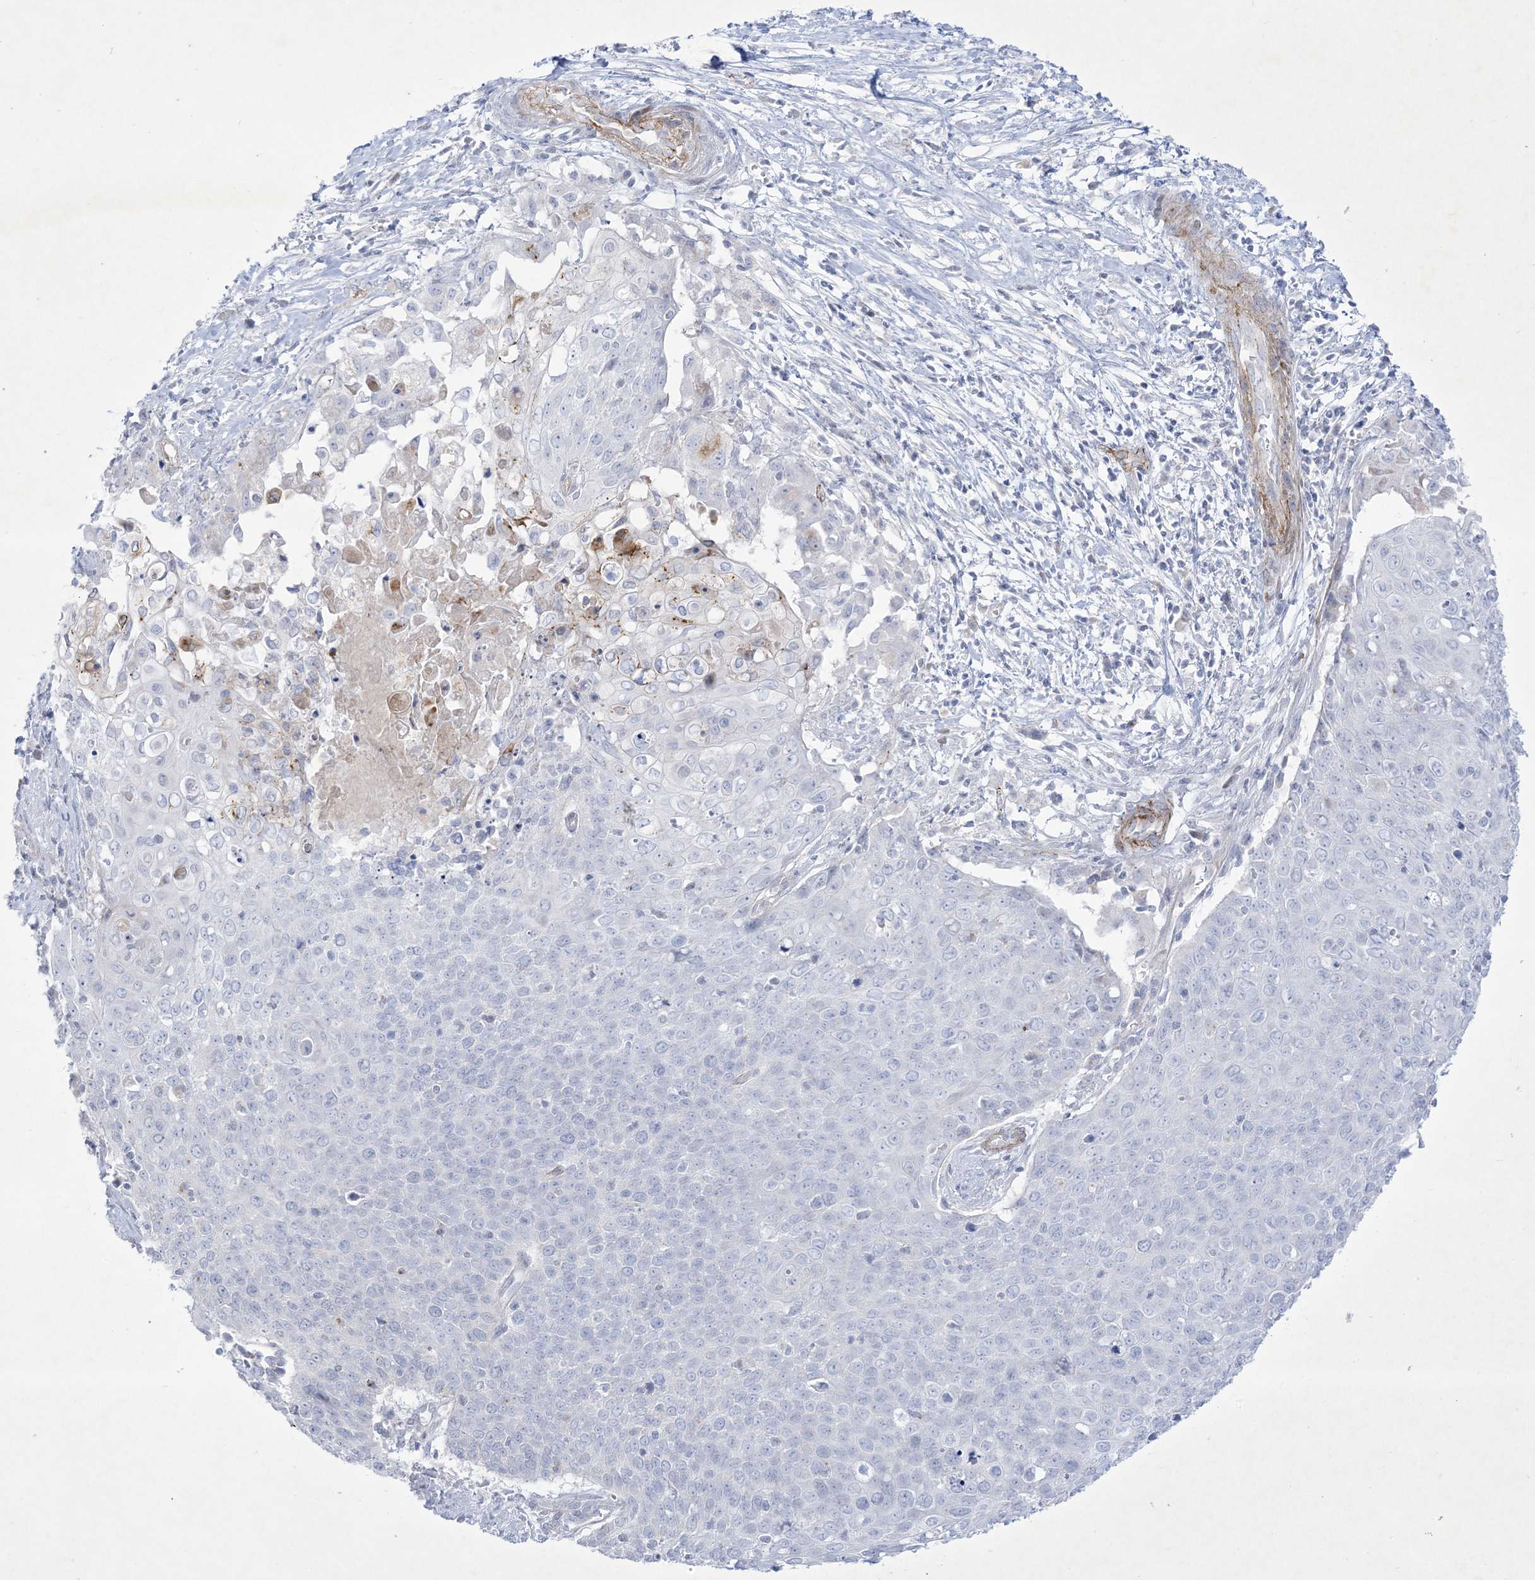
{"staining": {"intensity": "negative", "quantity": "none", "location": "none"}, "tissue": "cervical cancer", "cell_type": "Tumor cells", "image_type": "cancer", "snomed": [{"axis": "morphology", "description": "Squamous cell carcinoma, NOS"}, {"axis": "topography", "description": "Cervix"}], "caption": "Immunohistochemistry (IHC) of human cervical squamous cell carcinoma shows no staining in tumor cells.", "gene": "B3GNT7", "patient": {"sex": "female", "age": 39}}